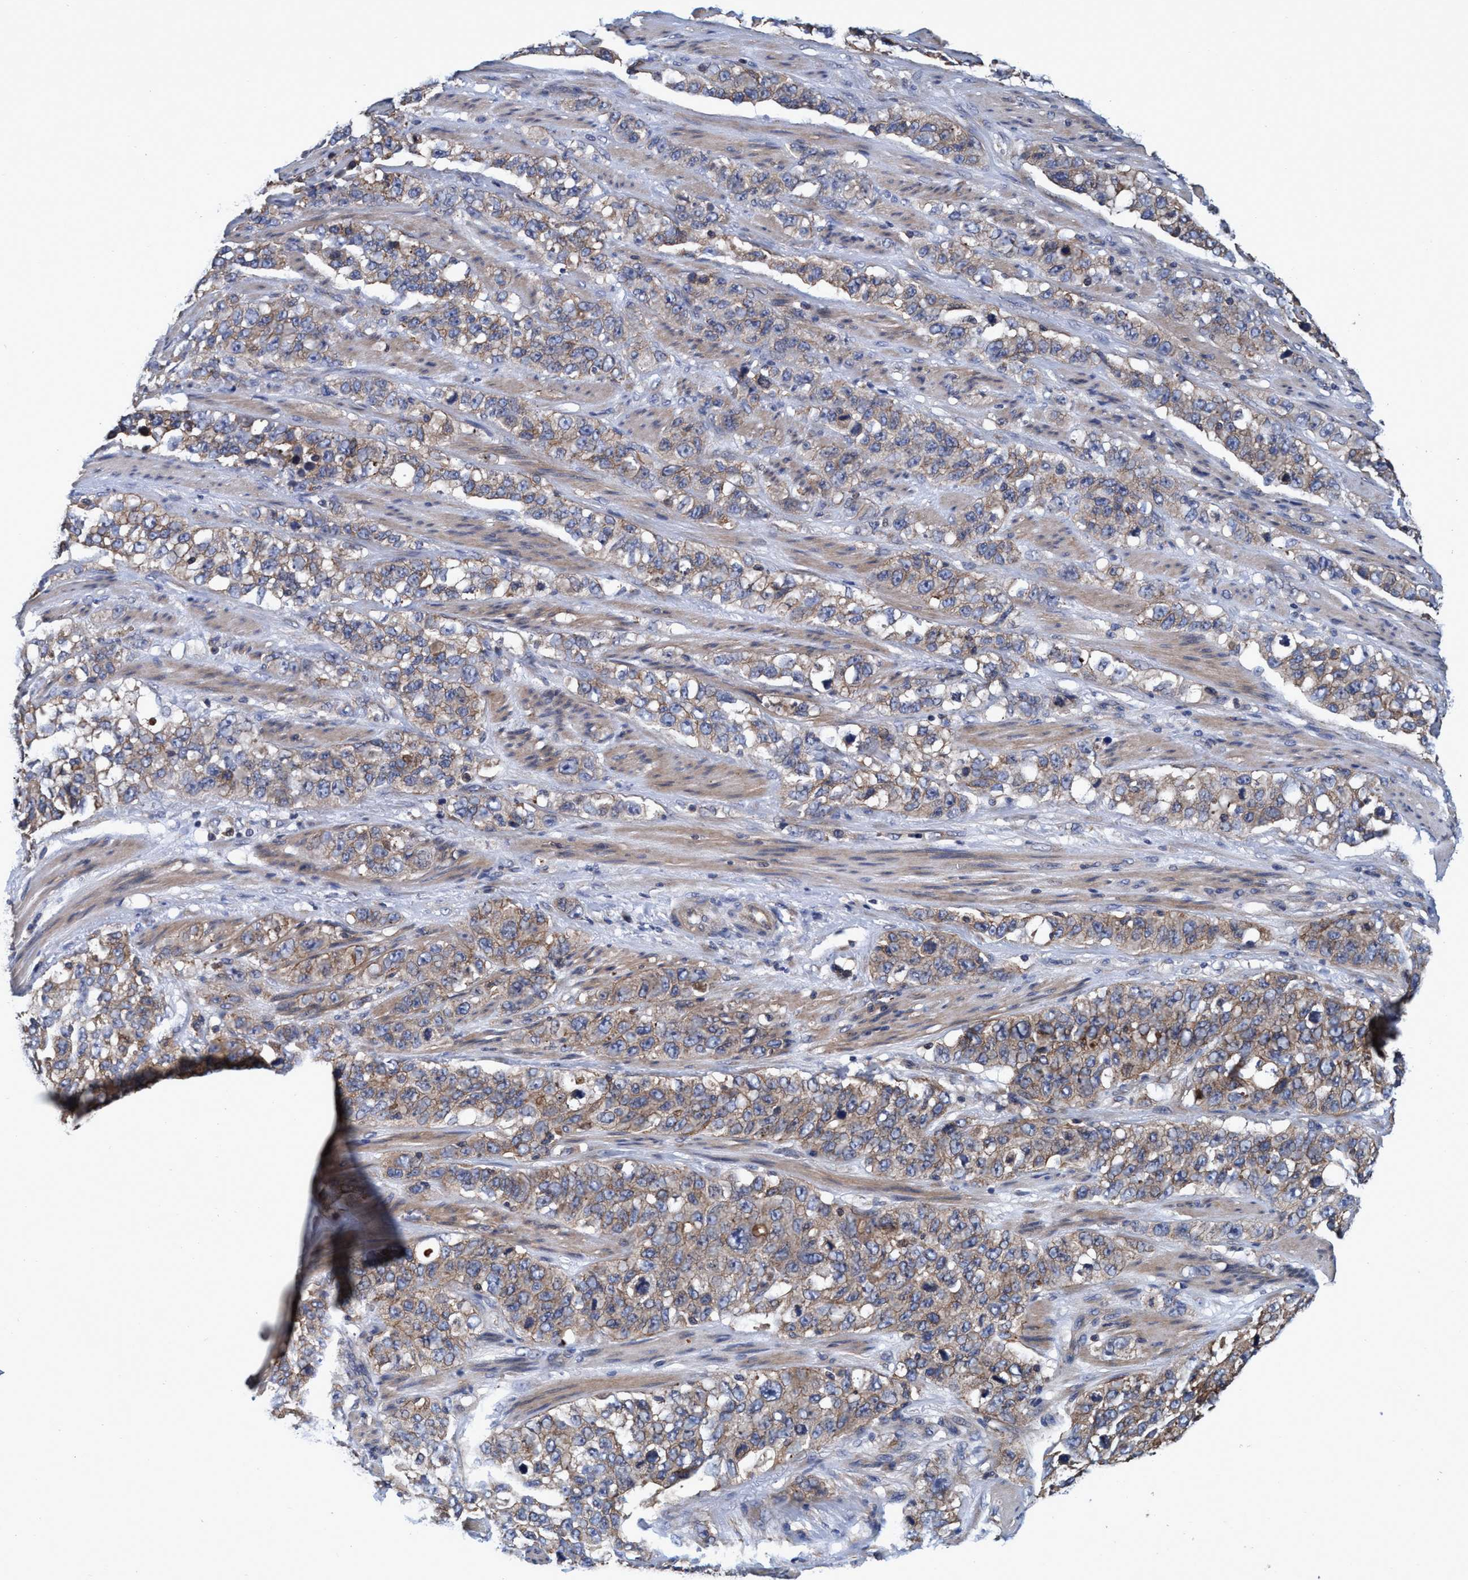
{"staining": {"intensity": "moderate", "quantity": ">75%", "location": "cytoplasmic/membranous"}, "tissue": "stomach cancer", "cell_type": "Tumor cells", "image_type": "cancer", "snomed": [{"axis": "morphology", "description": "Adenocarcinoma, NOS"}, {"axis": "topography", "description": "Stomach"}], "caption": "Stomach cancer (adenocarcinoma) tissue reveals moderate cytoplasmic/membranous expression in about >75% of tumor cells, visualized by immunohistochemistry.", "gene": "CALCOCO2", "patient": {"sex": "male", "age": 48}}